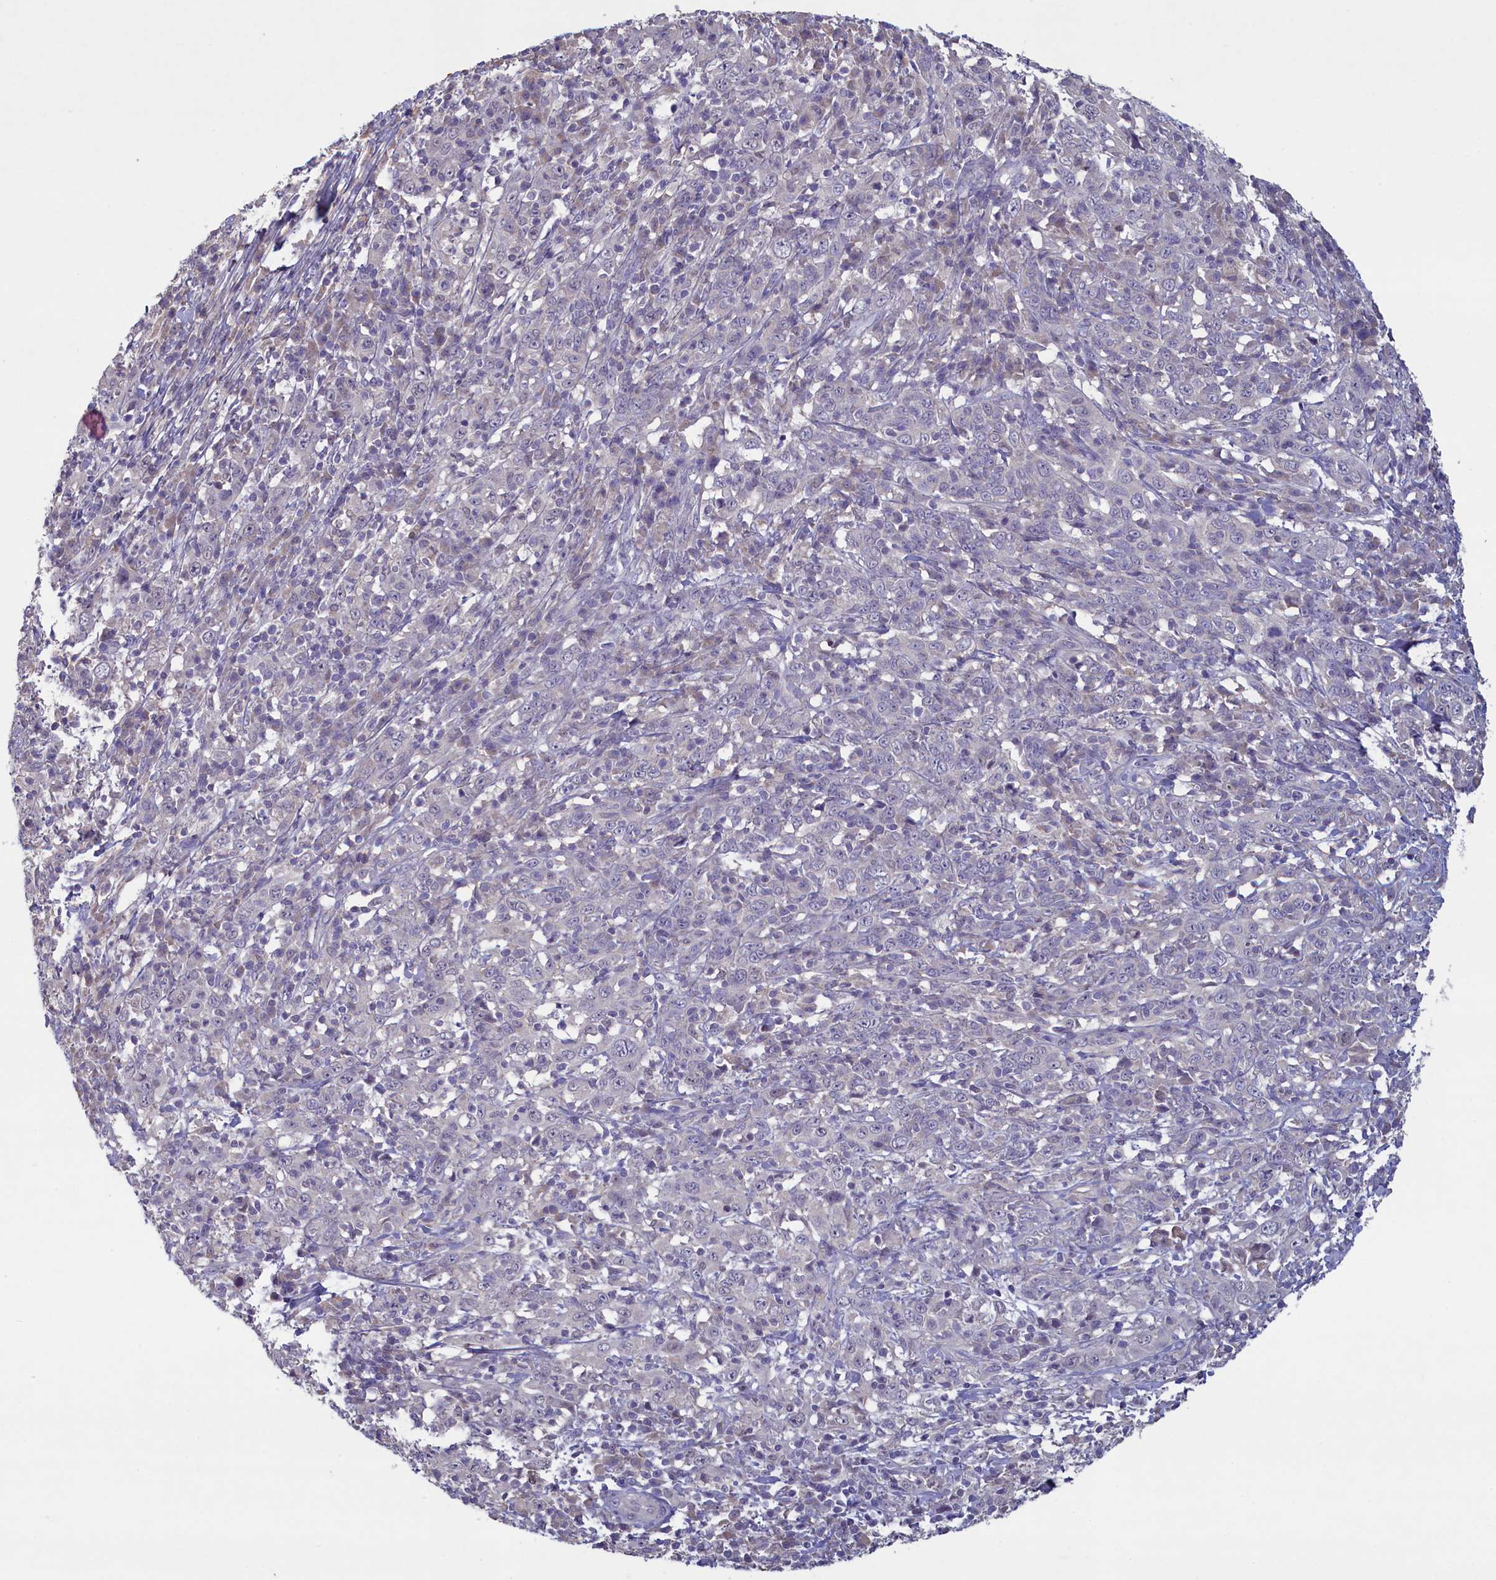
{"staining": {"intensity": "negative", "quantity": "none", "location": "none"}, "tissue": "cervical cancer", "cell_type": "Tumor cells", "image_type": "cancer", "snomed": [{"axis": "morphology", "description": "Squamous cell carcinoma, NOS"}, {"axis": "topography", "description": "Cervix"}], "caption": "Immunohistochemical staining of human cervical squamous cell carcinoma demonstrates no significant expression in tumor cells. (Brightfield microscopy of DAB IHC at high magnification).", "gene": "ATF7IP2", "patient": {"sex": "female", "age": 46}}